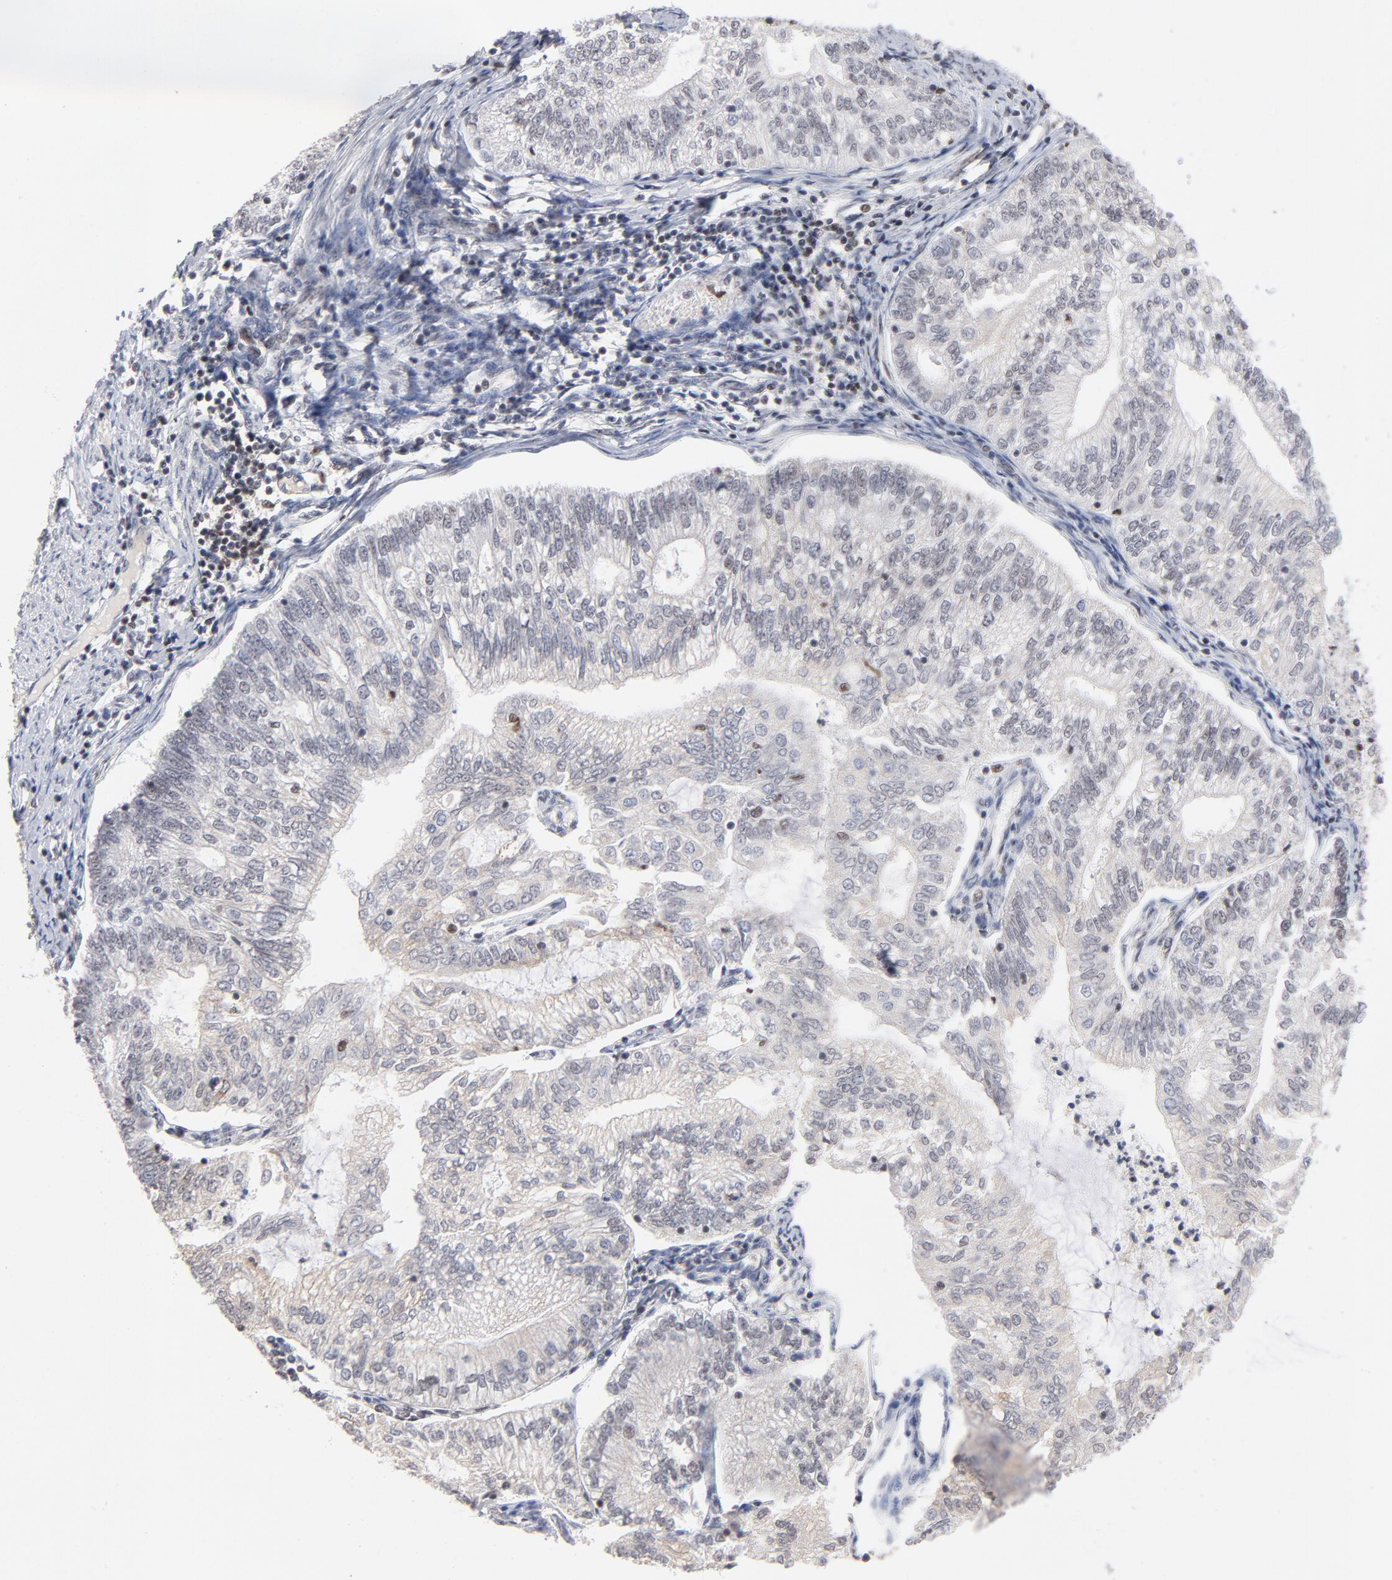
{"staining": {"intensity": "negative", "quantity": "none", "location": "none"}, "tissue": "endometrial cancer", "cell_type": "Tumor cells", "image_type": "cancer", "snomed": [{"axis": "morphology", "description": "Adenocarcinoma, NOS"}, {"axis": "topography", "description": "Endometrium"}], "caption": "The photomicrograph shows no staining of tumor cells in endometrial cancer (adenocarcinoma).", "gene": "MAX", "patient": {"sex": "female", "age": 69}}